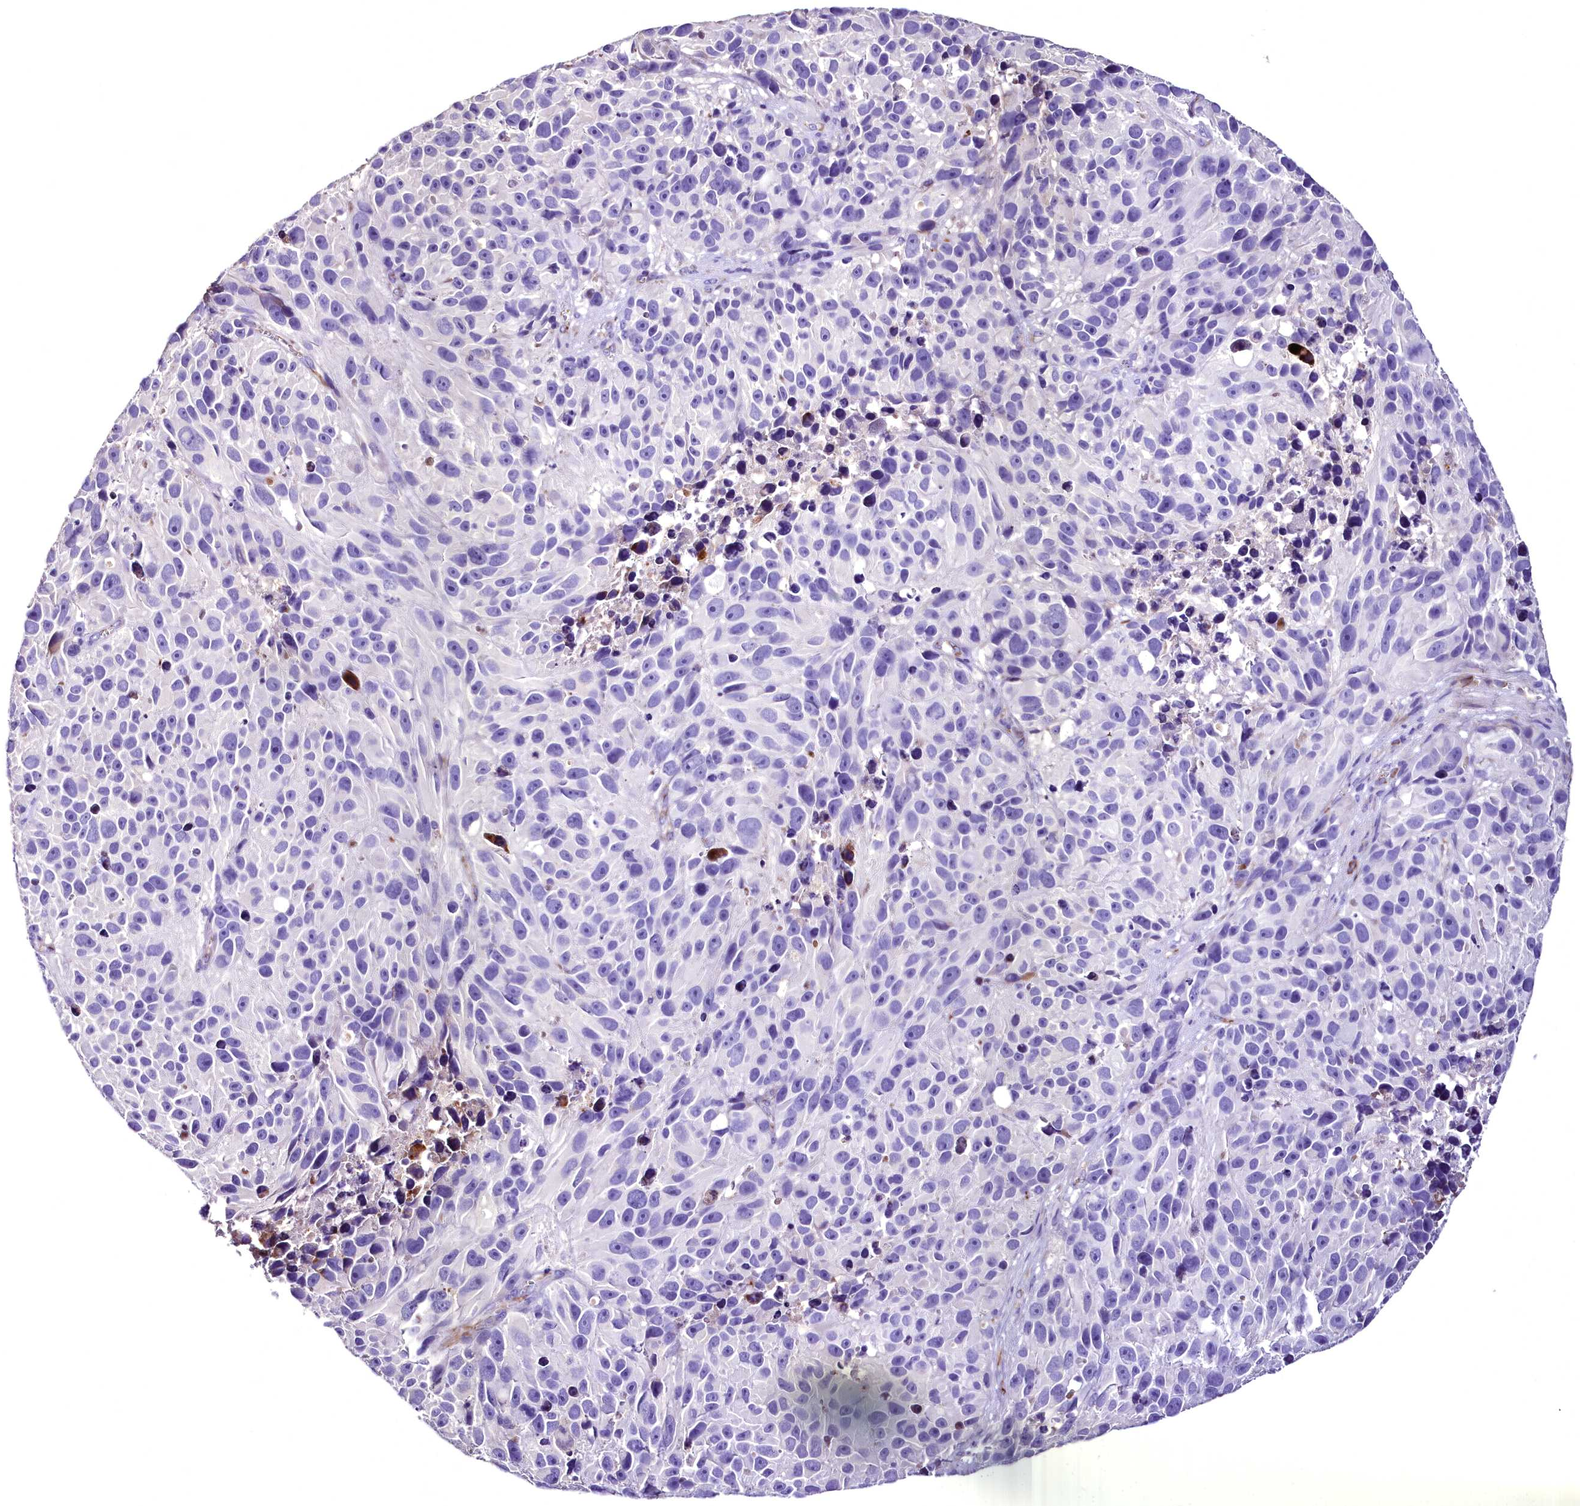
{"staining": {"intensity": "negative", "quantity": "none", "location": "none"}, "tissue": "melanoma", "cell_type": "Tumor cells", "image_type": "cancer", "snomed": [{"axis": "morphology", "description": "Malignant melanoma, NOS"}, {"axis": "topography", "description": "Skin"}], "caption": "Tumor cells are negative for brown protein staining in melanoma.", "gene": "MS4A18", "patient": {"sex": "male", "age": 84}}